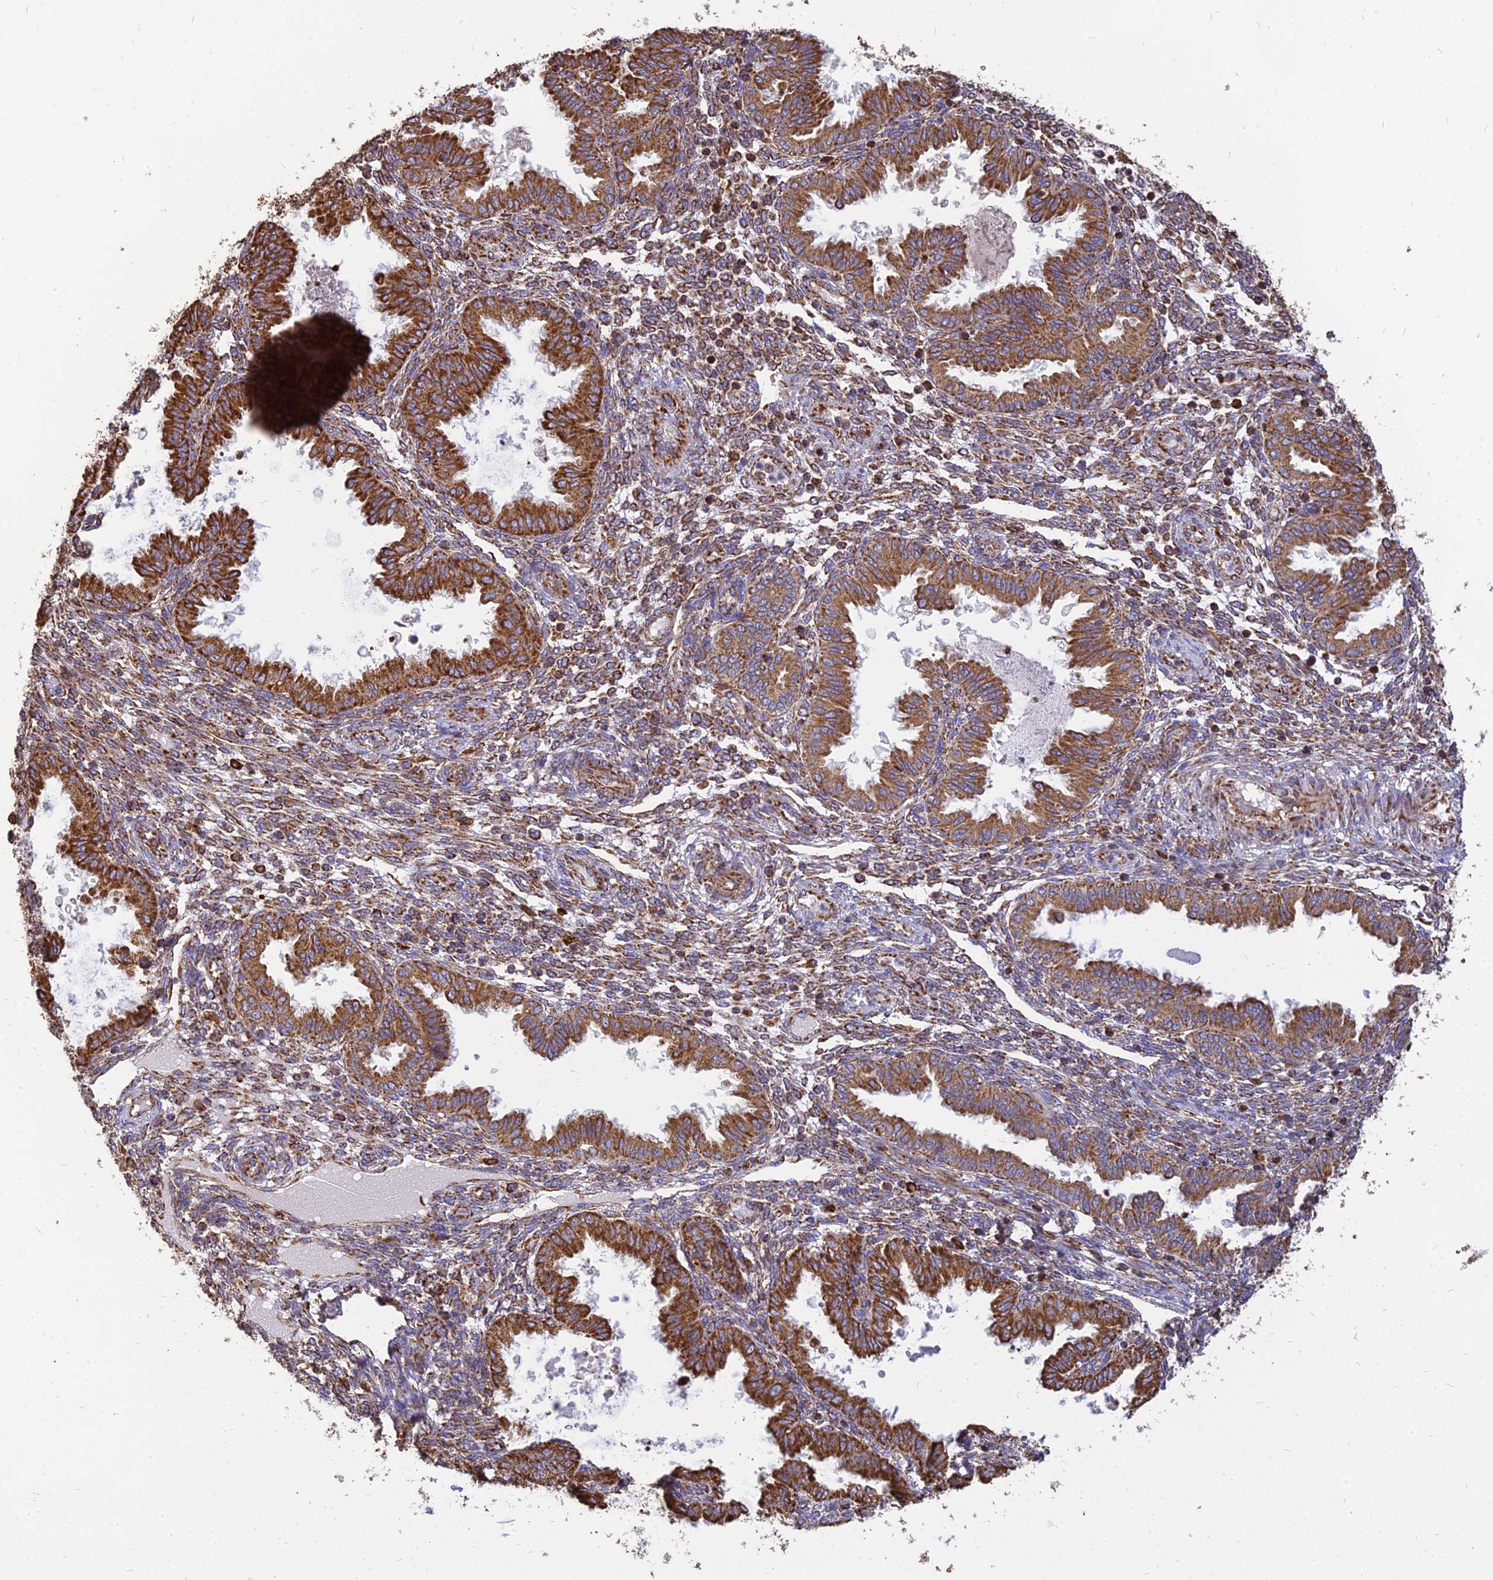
{"staining": {"intensity": "moderate", "quantity": ">75%", "location": "cytoplasmic/membranous"}, "tissue": "endometrium", "cell_type": "Cells in endometrial stroma", "image_type": "normal", "snomed": [{"axis": "morphology", "description": "Normal tissue, NOS"}, {"axis": "topography", "description": "Endometrium"}], "caption": "A brown stain shows moderate cytoplasmic/membranous positivity of a protein in cells in endometrial stroma of benign endometrium. The protein is shown in brown color, while the nuclei are stained blue.", "gene": "THUMPD2", "patient": {"sex": "female", "age": 33}}